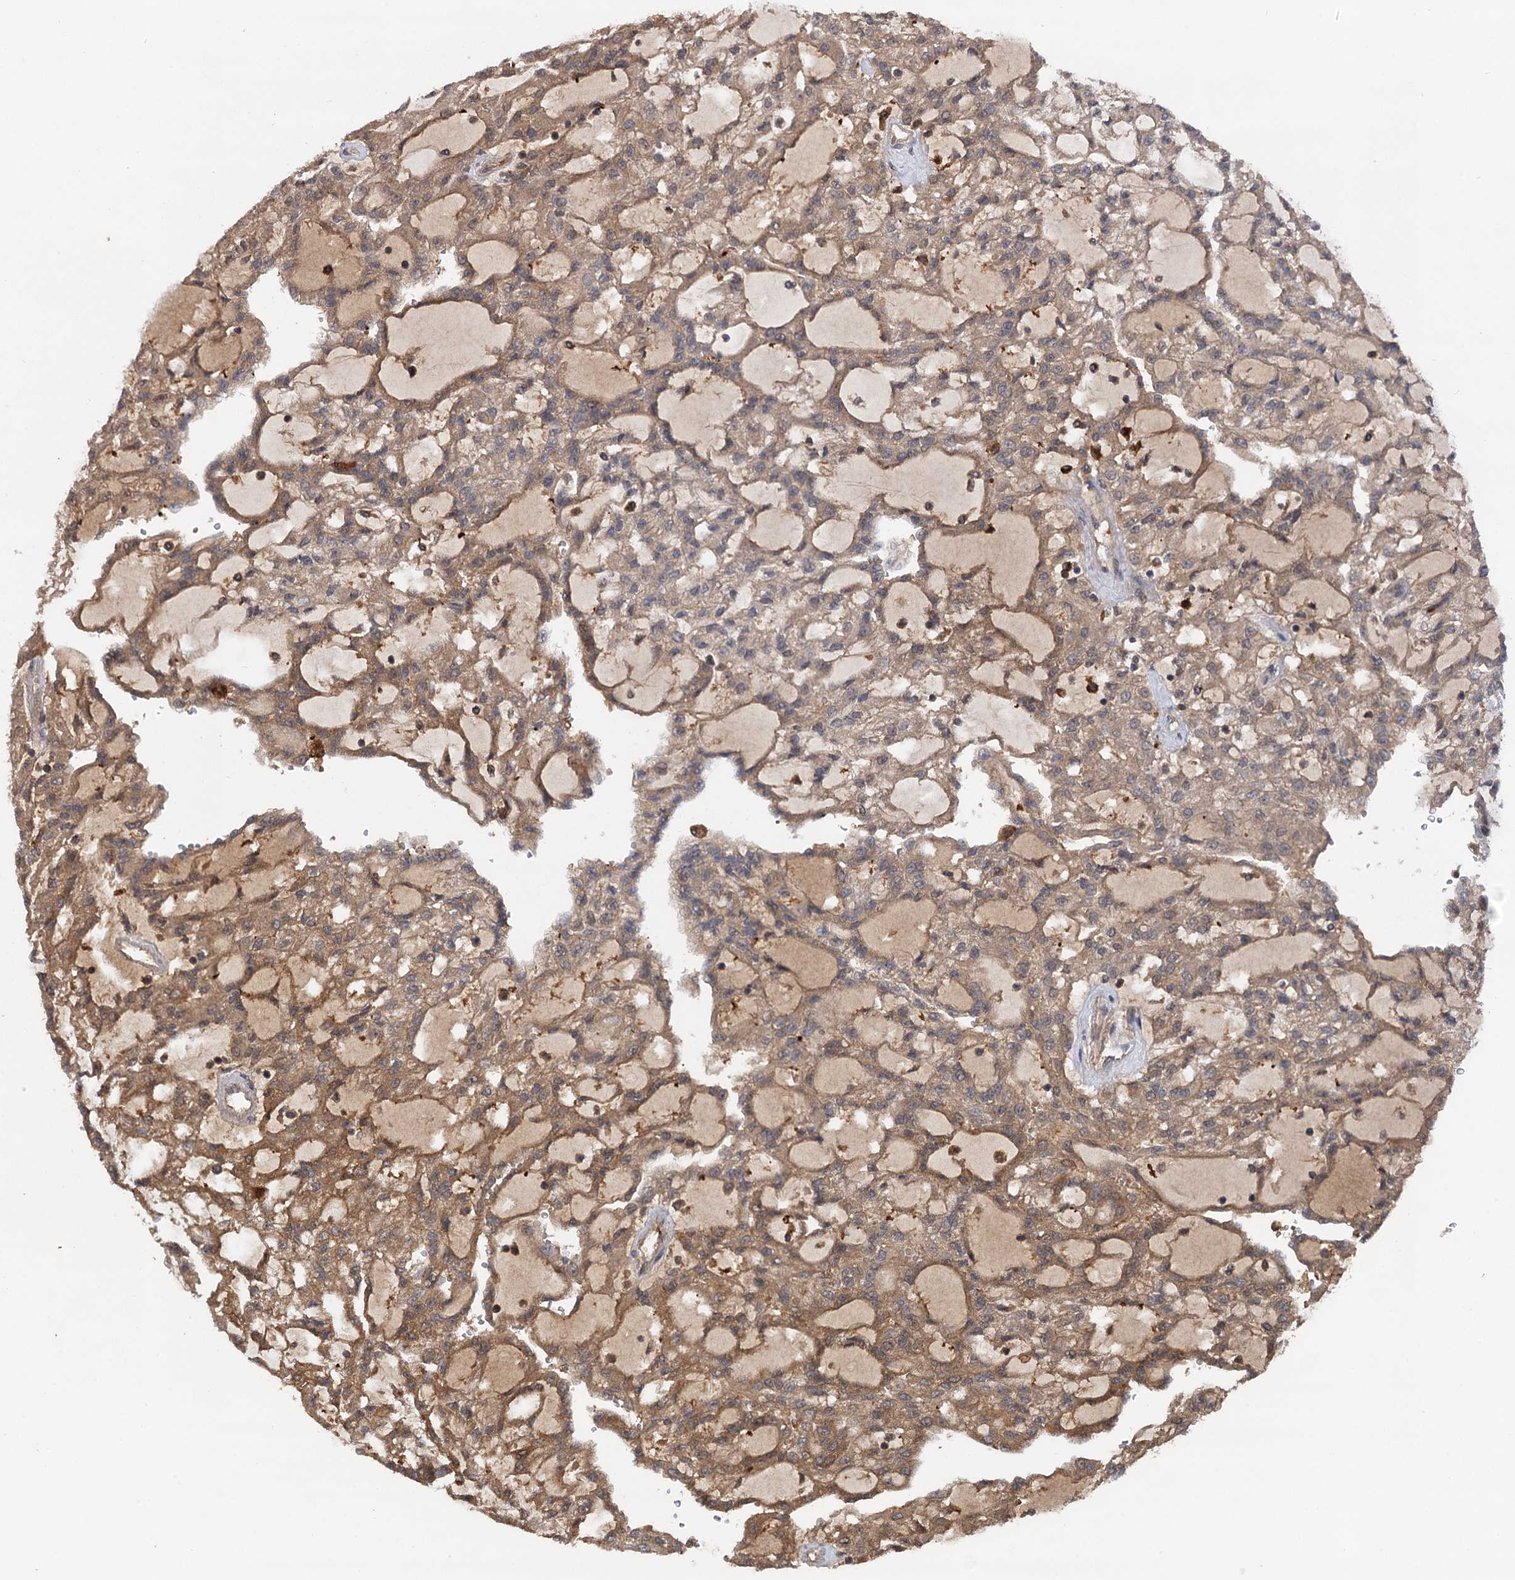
{"staining": {"intensity": "moderate", "quantity": ">75%", "location": "cytoplasmic/membranous"}, "tissue": "renal cancer", "cell_type": "Tumor cells", "image_type": "cancer", "snomed": [{"axis": "morphology", "description": "Adenocarcinoma, NOS"}, {"axis": "topography", "description": "Kidney"}], "caption": "Moderate cytoplasmic/membranous protein positivity is present in approximately >75% of tumor cells in renal adenocarcinoma. (Brightfield microscopy of DAB IHC at high magnification).", "gene": "SELENOP", "patient": {"sex": "male", "age": 63}}